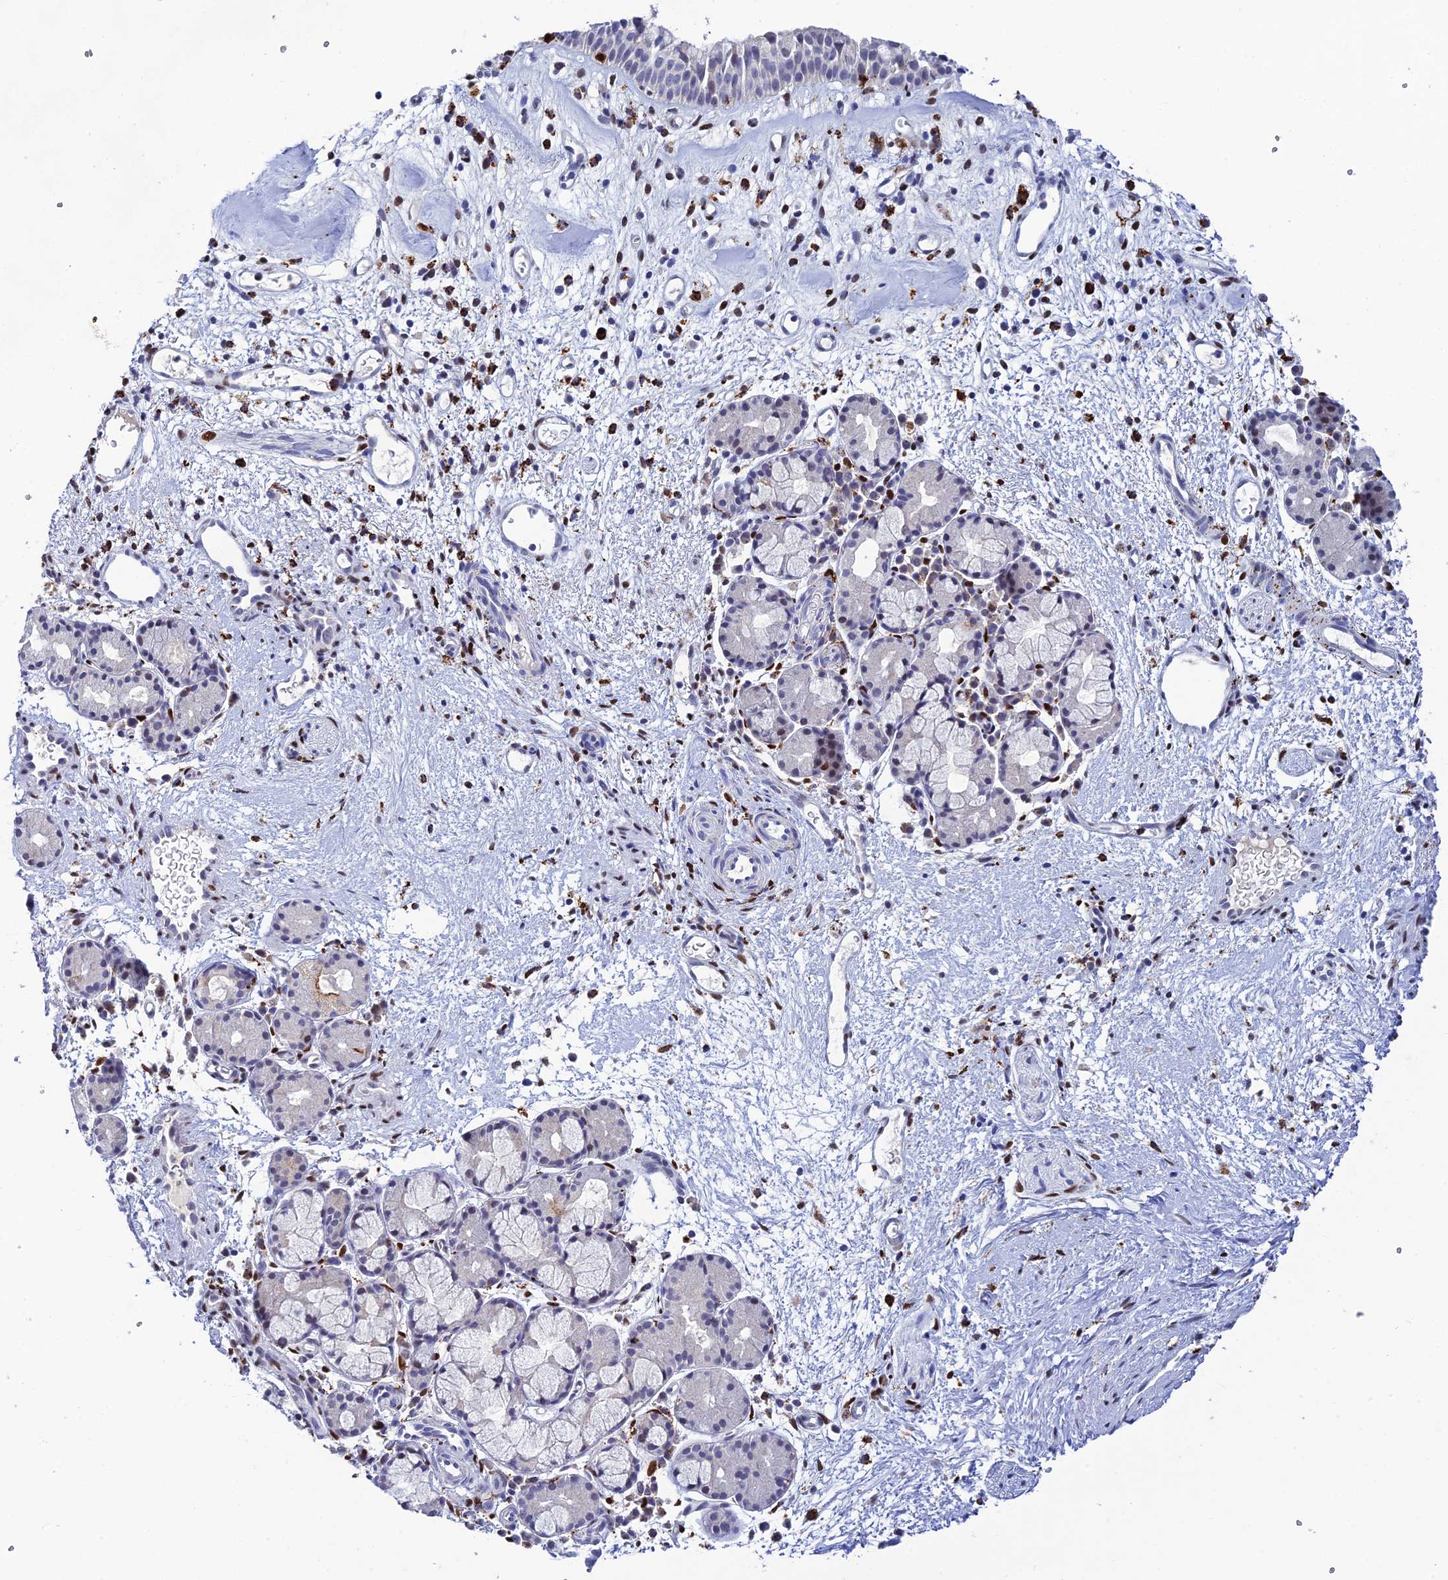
{"staining": {"intensity": "negative", "quantity": "none", "location": "none"}, "tissue": "nasopharynx", "cell_type": "Respiratory epithelial cells", "image_type": "normal", "snomed": [{"axis": "morphology", "description": "Normal tissue, NOS"}, {"axis": "topography", "description": "Nasopharynx"}], "caption": "DAB (3,3'-diaminobenzidine) immunohistochemical staining of unremarkable nasopharynx shows no significant staining in respiratory epithelial cells. Brightfield microscopy of IHC stained with DAB (brown) and hematoxylin (blue), captured at high magnification.", "gene": "HIC1", "patient": {"sex": "male", "age": 82}}